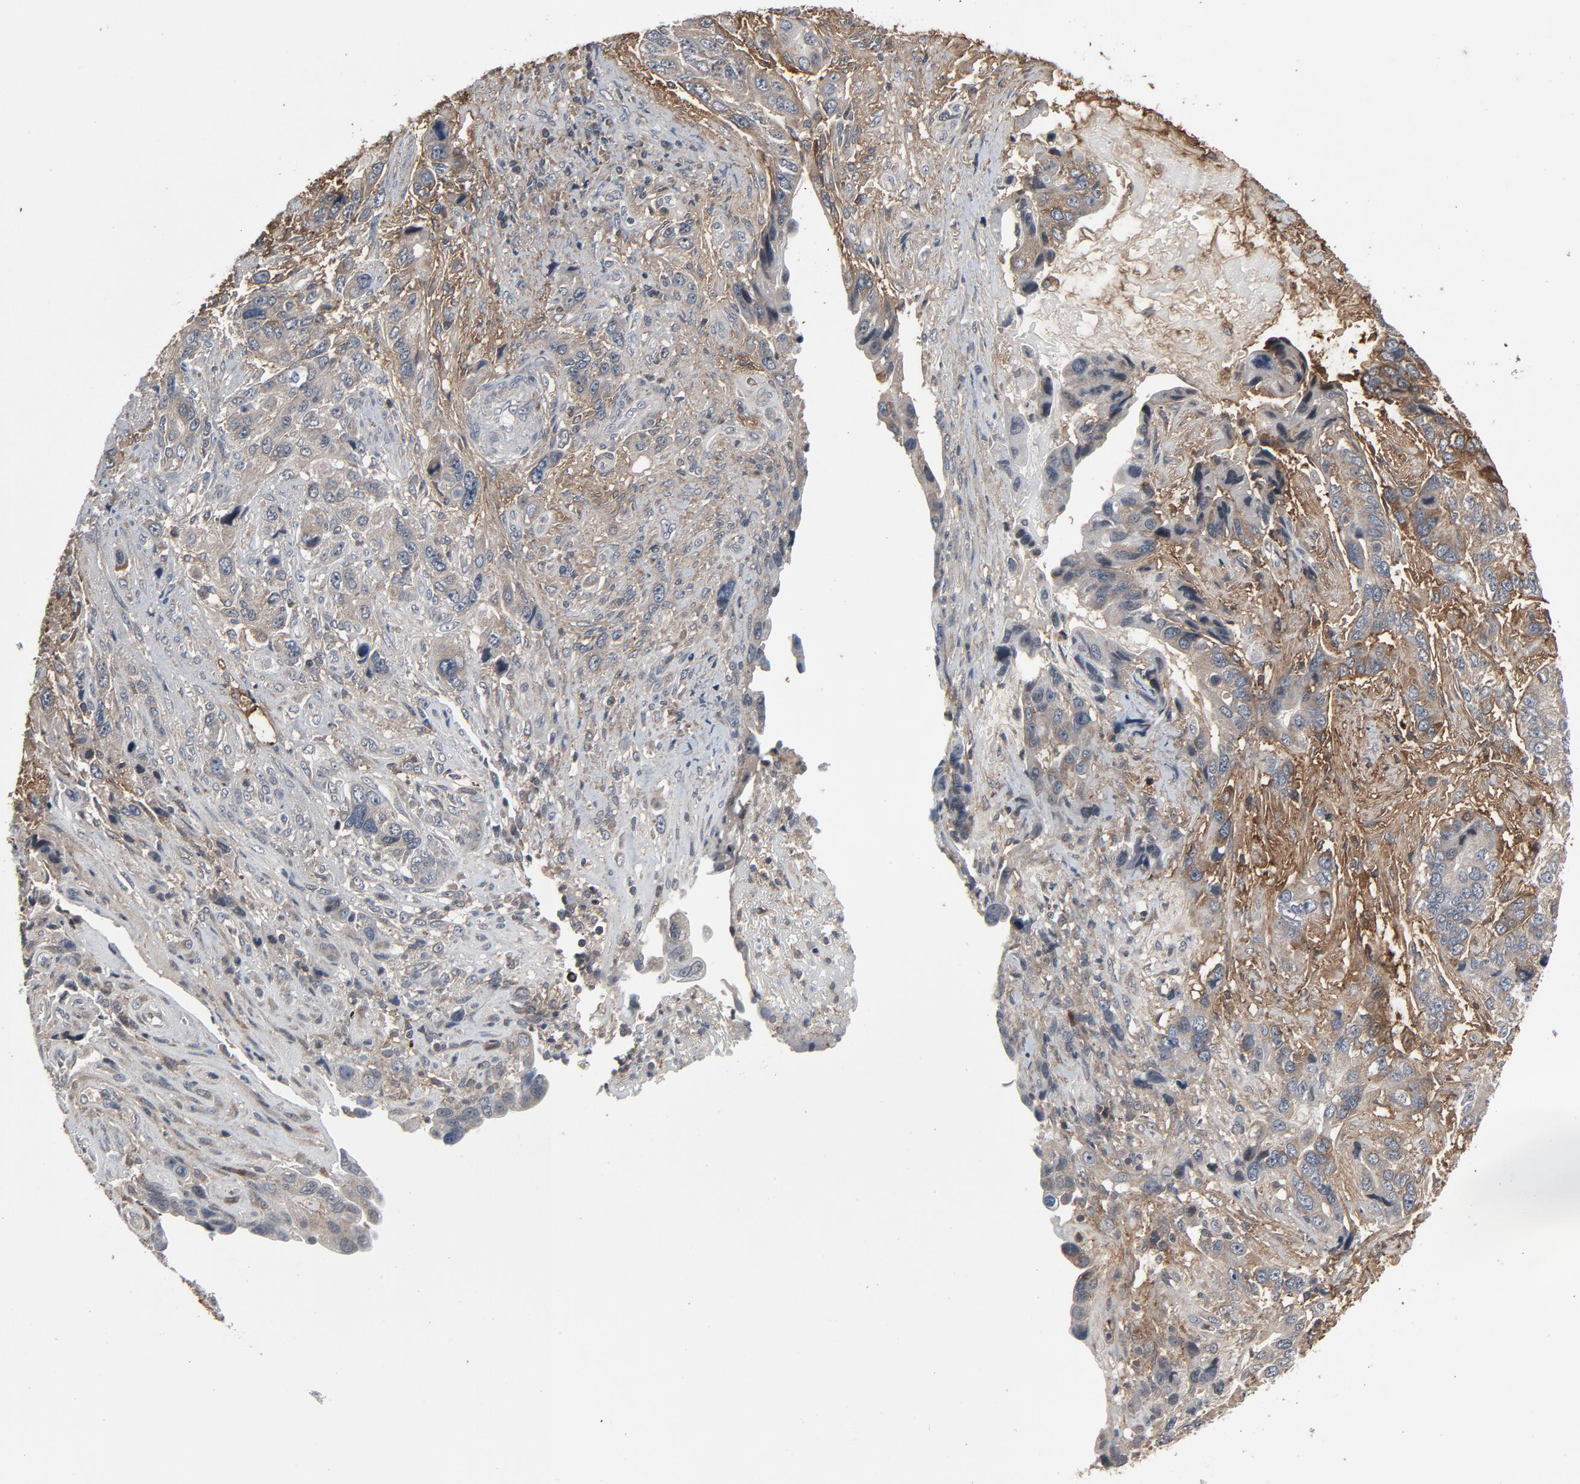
{"staining": {"intensity": "negative", "quantity": "none", "location": "none"}, "tissue": "stomach cancer", "cell_type": "Tumor cells", "image_type": "cancer", "snomed": [{"axis": "morphology", "description": "Adenocarcinoma, NOS"}, {"axis": "topography", "description": "Stomach, lower"}], "caption": "Protein analysis of stomach cancer displays no significant positivity in tumor cells.", "gene": "PDZD4", "patient": {"sex": "female", "age": 93}}